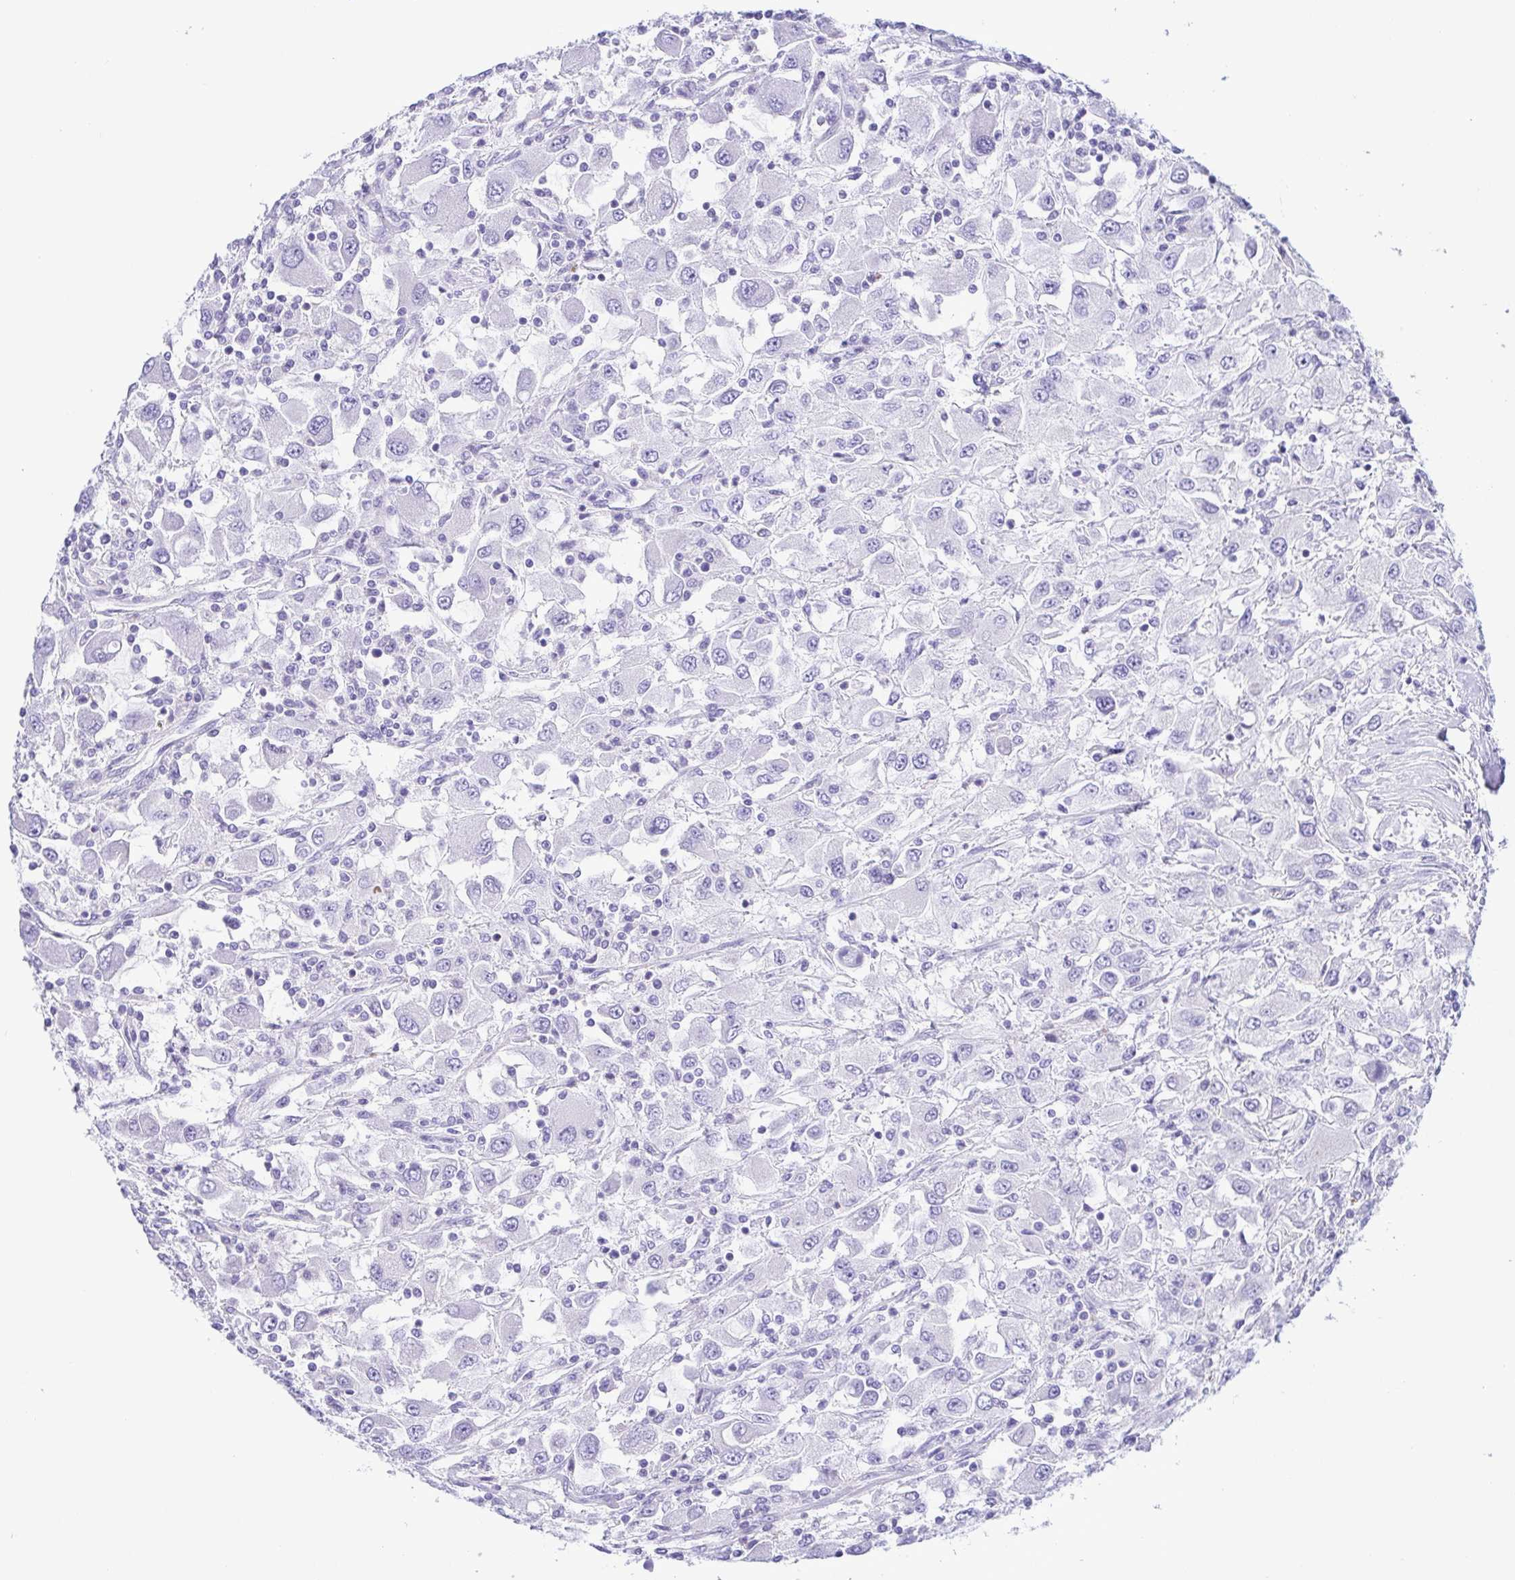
{"staining": {"intensity": "negative", "quantity": "none", "location": "none"}, "tissue": "renal cancer", "cell_type": "Tumor cells", "image_type": "cancer", "snomed": [{"axis": "morphology", "description": "Adenocarcinoma, NOS"}, {"axis": "topography", "description": "Kidney"}], "caption": "Immunohistochemical staining of adenocarcinoma (renal) reveals no significant positivity in tumor cells.", "gene": "GPR182", "patient": {"sex": "female", "age": 67}}